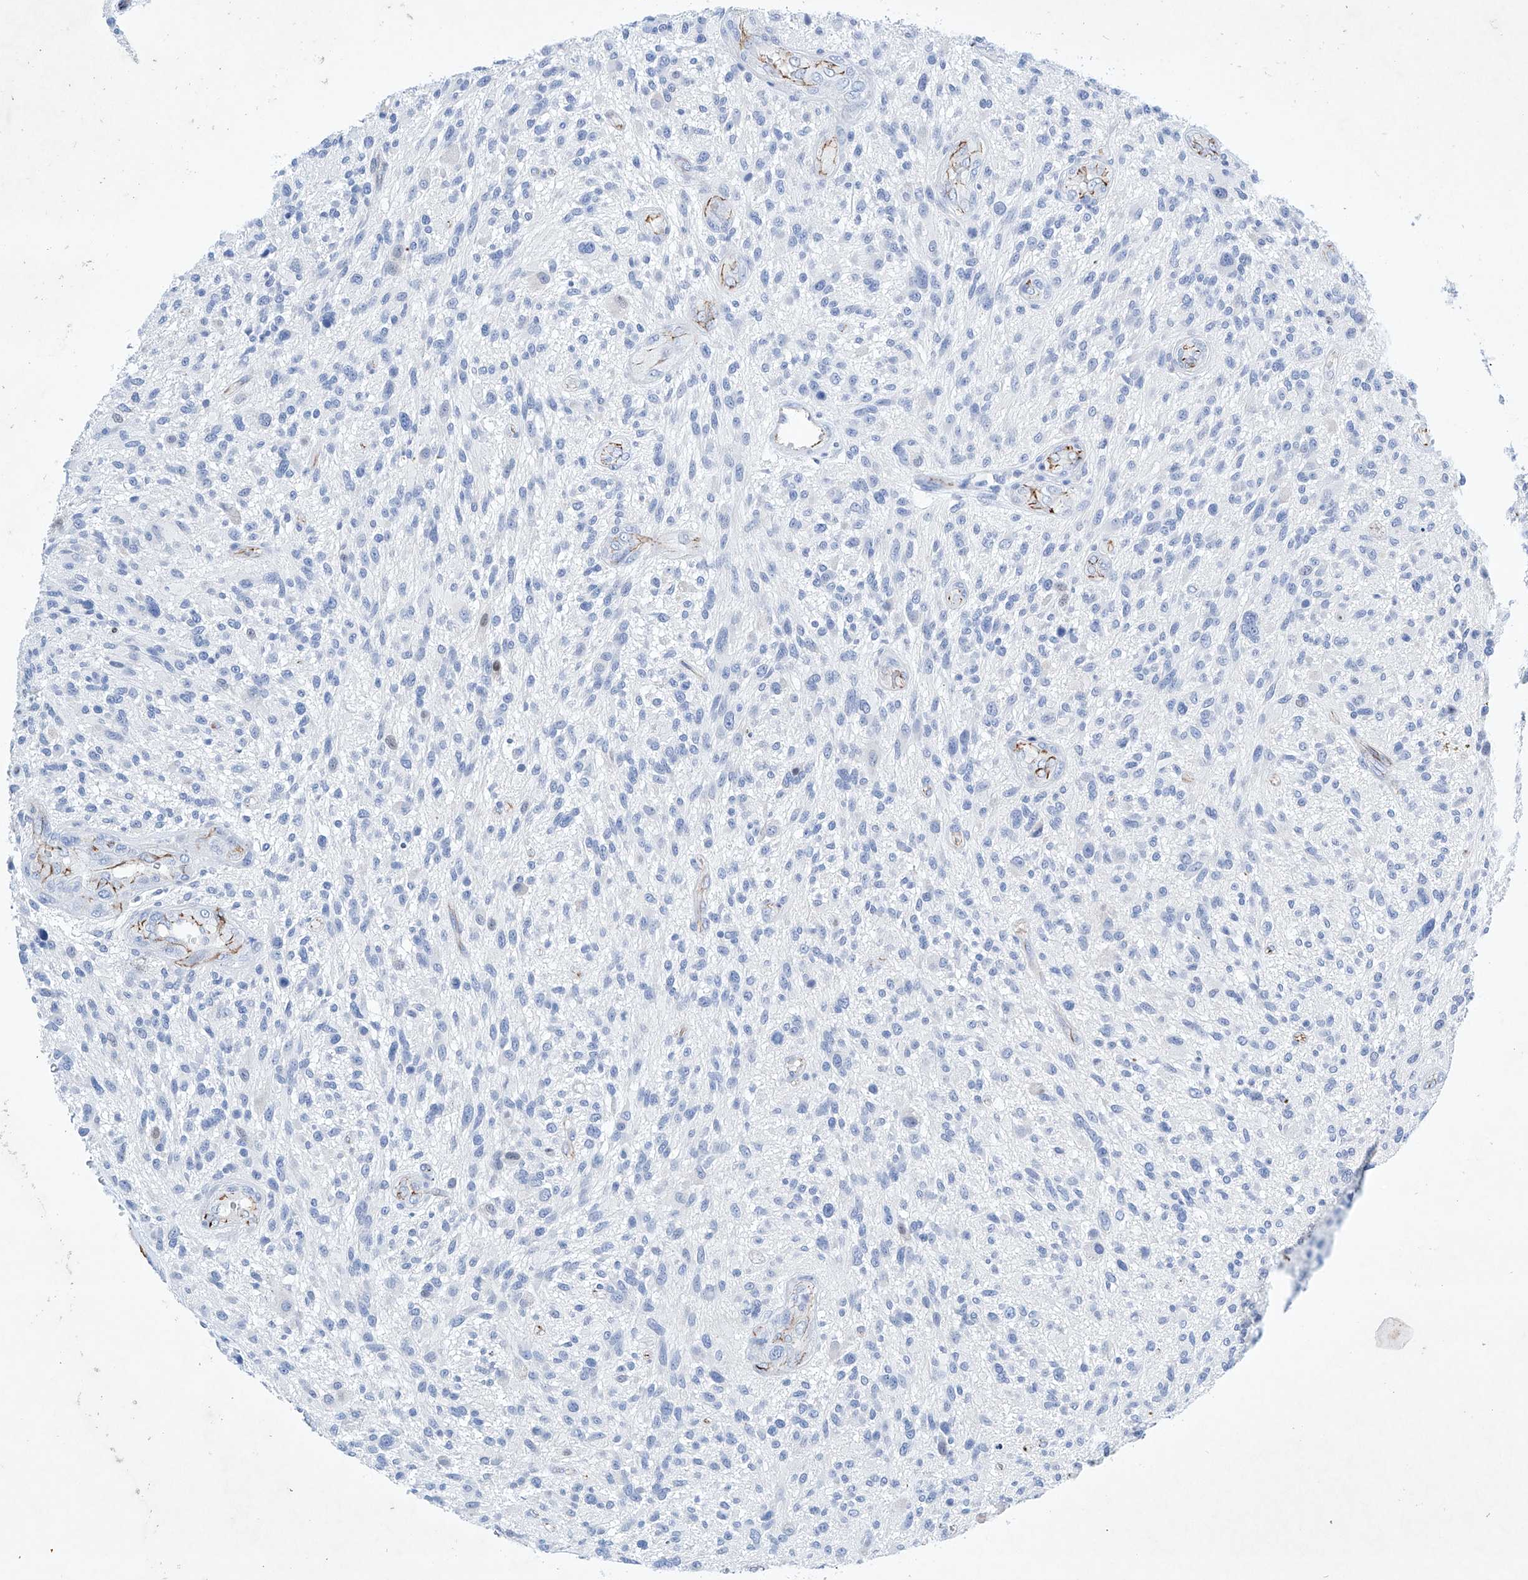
{"staining": {"intensity": "negative", "quantity": "none", "location": "none"}, "tissue": "glioma", "cell_type": "Tumor cells", "image_type": "cancer", "snomed": [{"axis": "morphology", "description": "Glioma, malignant, High grade"}, {"axis": "topography", "description": "Brain"}], "caption": "Malignant glioma (high-grade) was stained to show a protein in brown. There is no significant positivity in tumor cells.", "gene": "ETV7", "patient": {"sex": "male", "age": 47}}